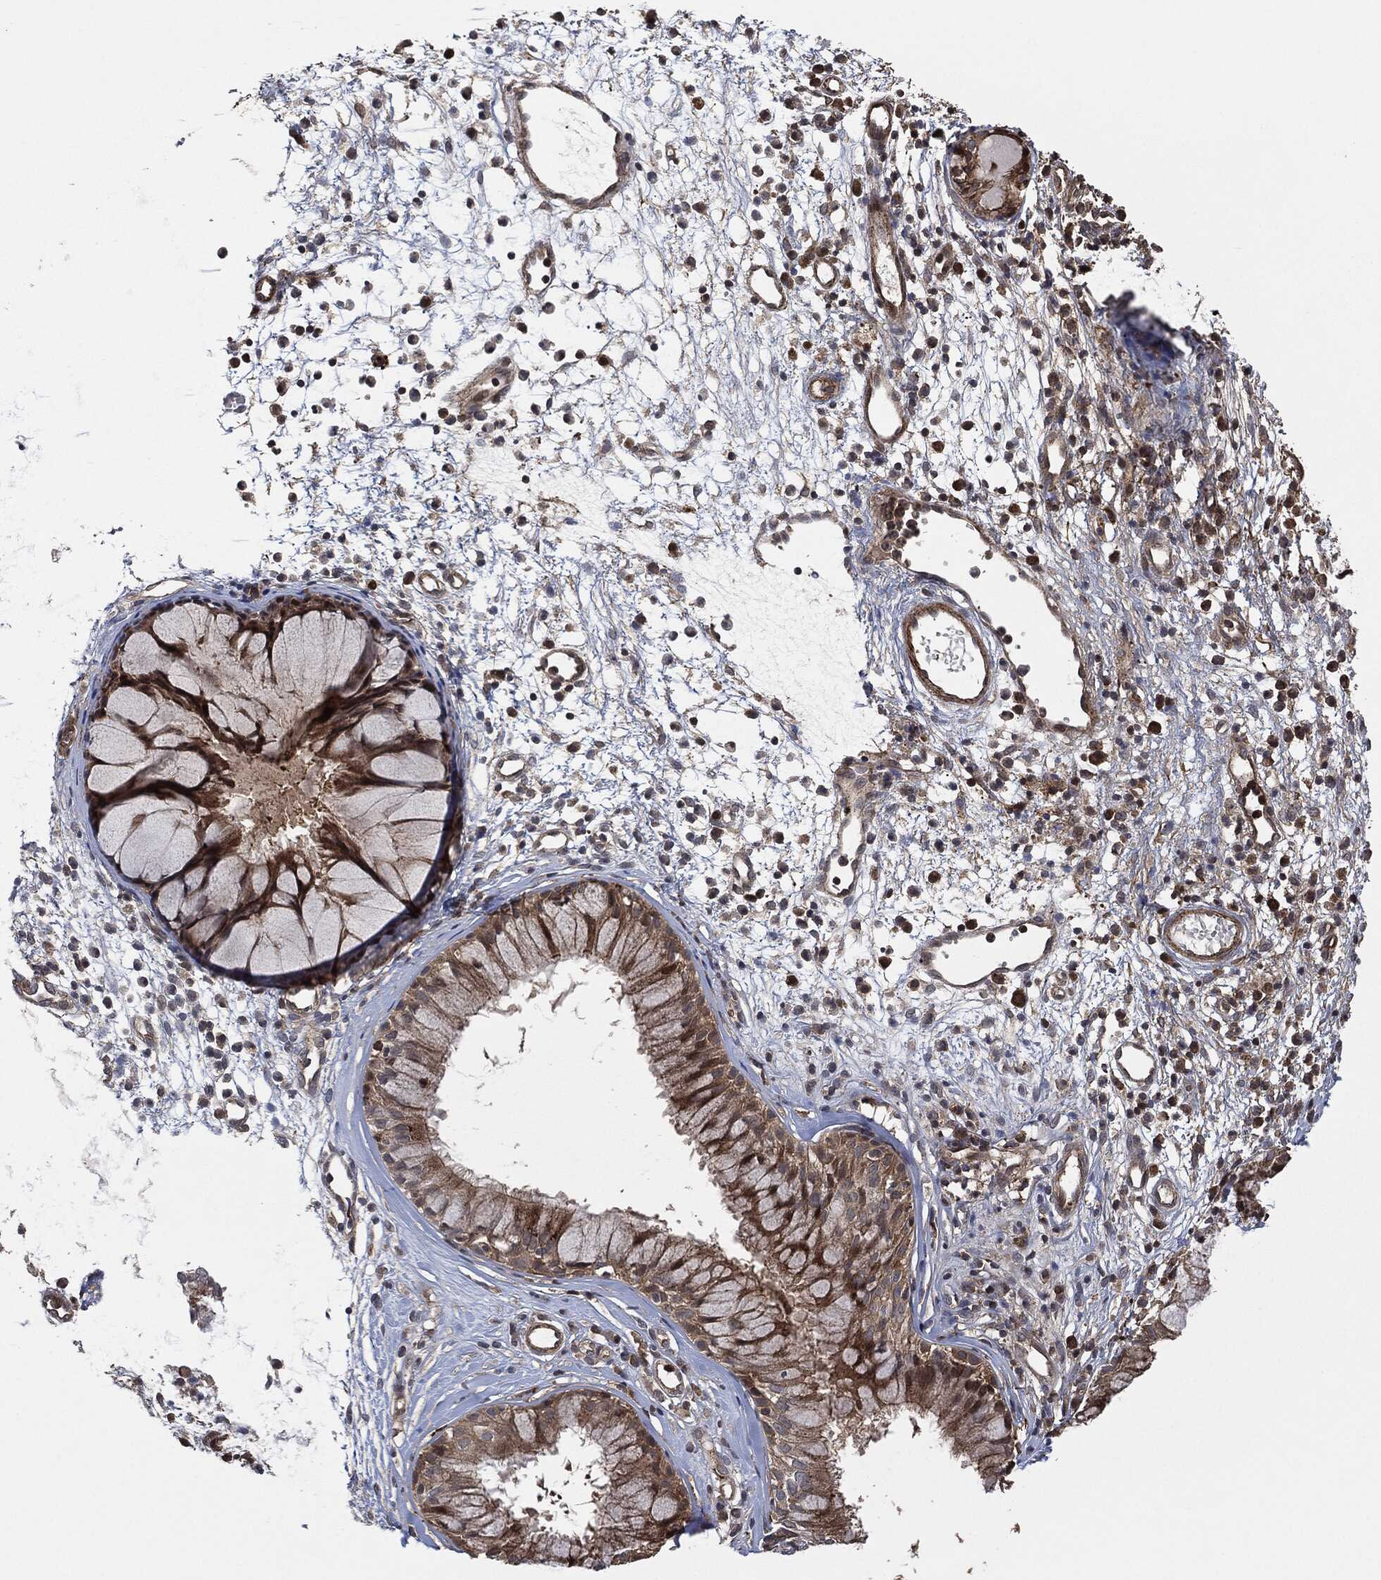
{"staining": {"intensity": "strong", "quantity": "25%-75%", "location": "nuclear"}, "tissue": "nasopharynx", "cell_type": "Respiratory epithelial cells", "image_type": "normal", "snomed": [{"axis": "morphology", "description": "Normal tissue, NOS"}, {"axis": "topography", "description": "Nasopharynx"}], "caption": "Nasopharynx stained with immunohistochemistry reveals strong nuclear expression in approximately 25%-75% of respiratory epithelial cells.", "gene": "TPT1", "patient": {"sex": "male", "age": 77}}